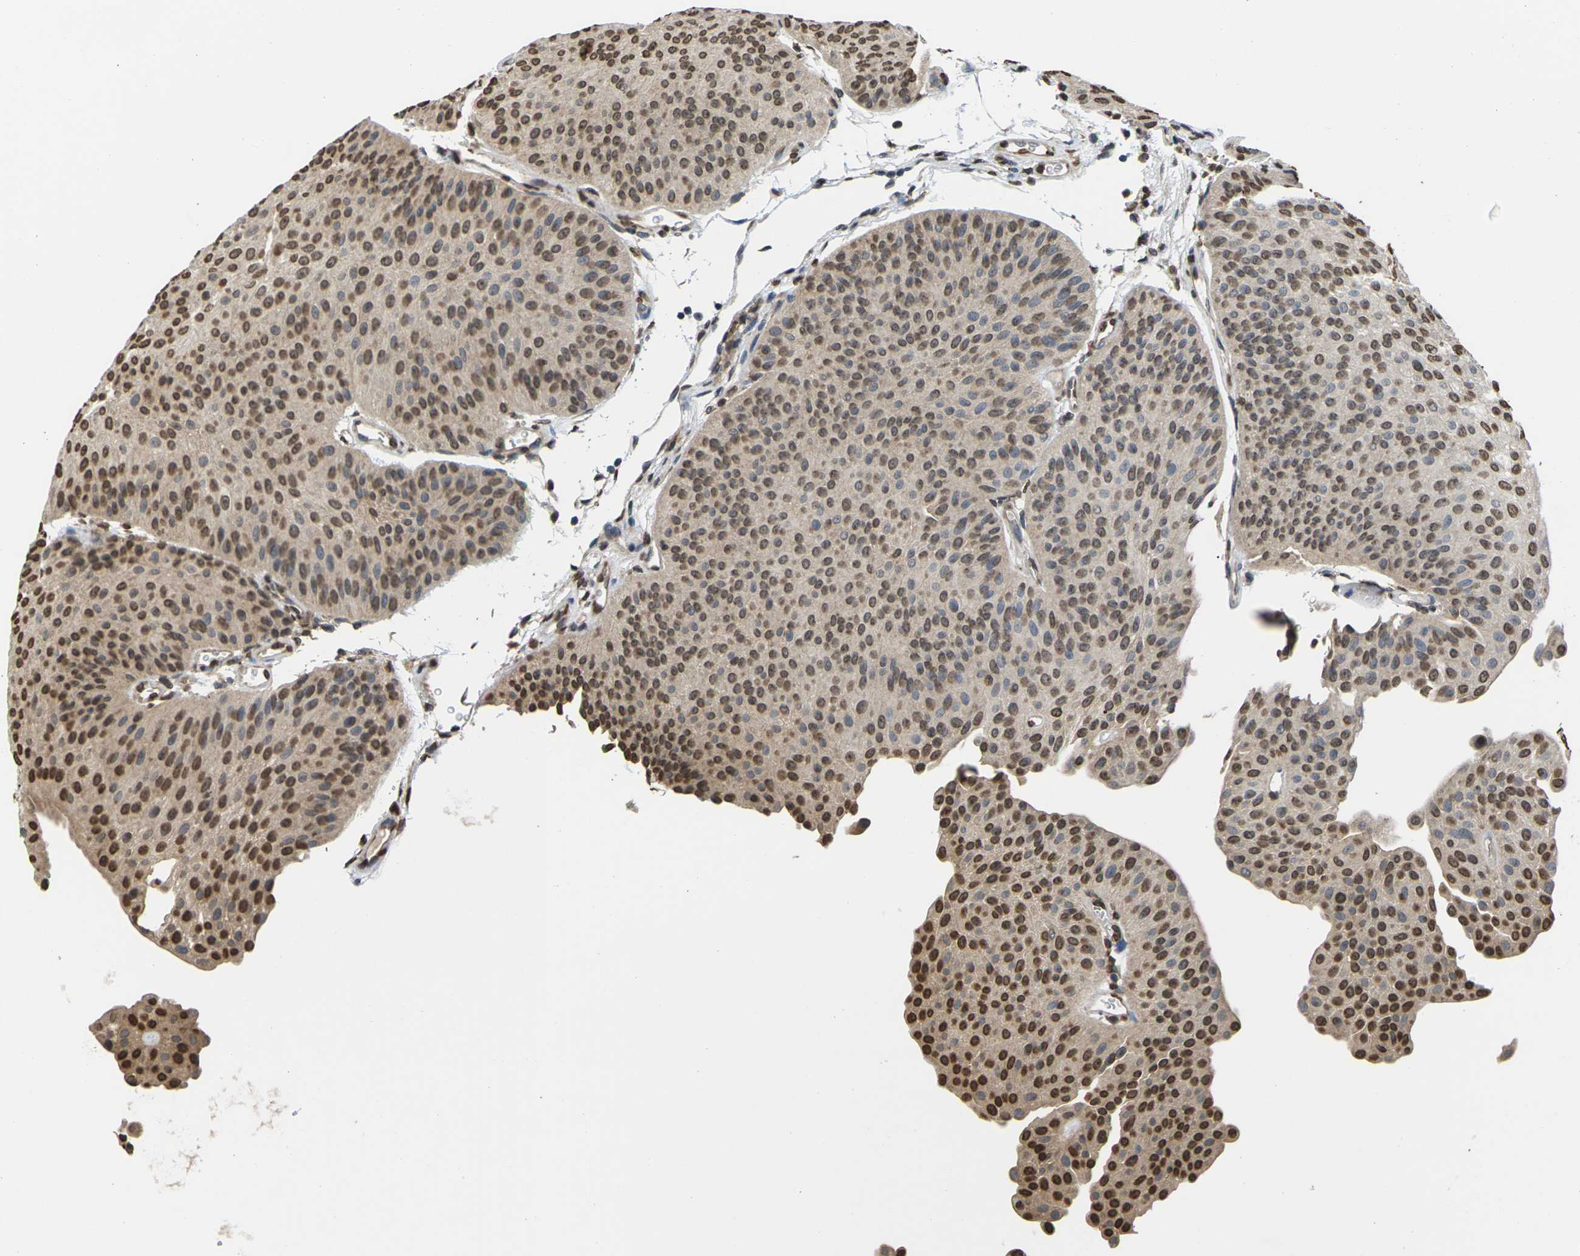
{"staining": {"intensity": "moderate", "quantity": ">75%", "location": "cytoplasmic/membranous,nuclear"}, "tissue": "urothelial cancer", "cell_type": "Tumor cells", "image_type": "cancer", "snomed": [{"axis": "morphology", "description": "Urothelial carcinoma, Low grade"}, {"axis": "topography", "description": "Urinary bladder"}], "caption": "Urothelial cancer stained for a protein reveals moderate cytoplasmic/membranous and nuclear positivity in tumor cells.", "gene": "EMSY", "patient": {"sex": "female", "age": 60}}